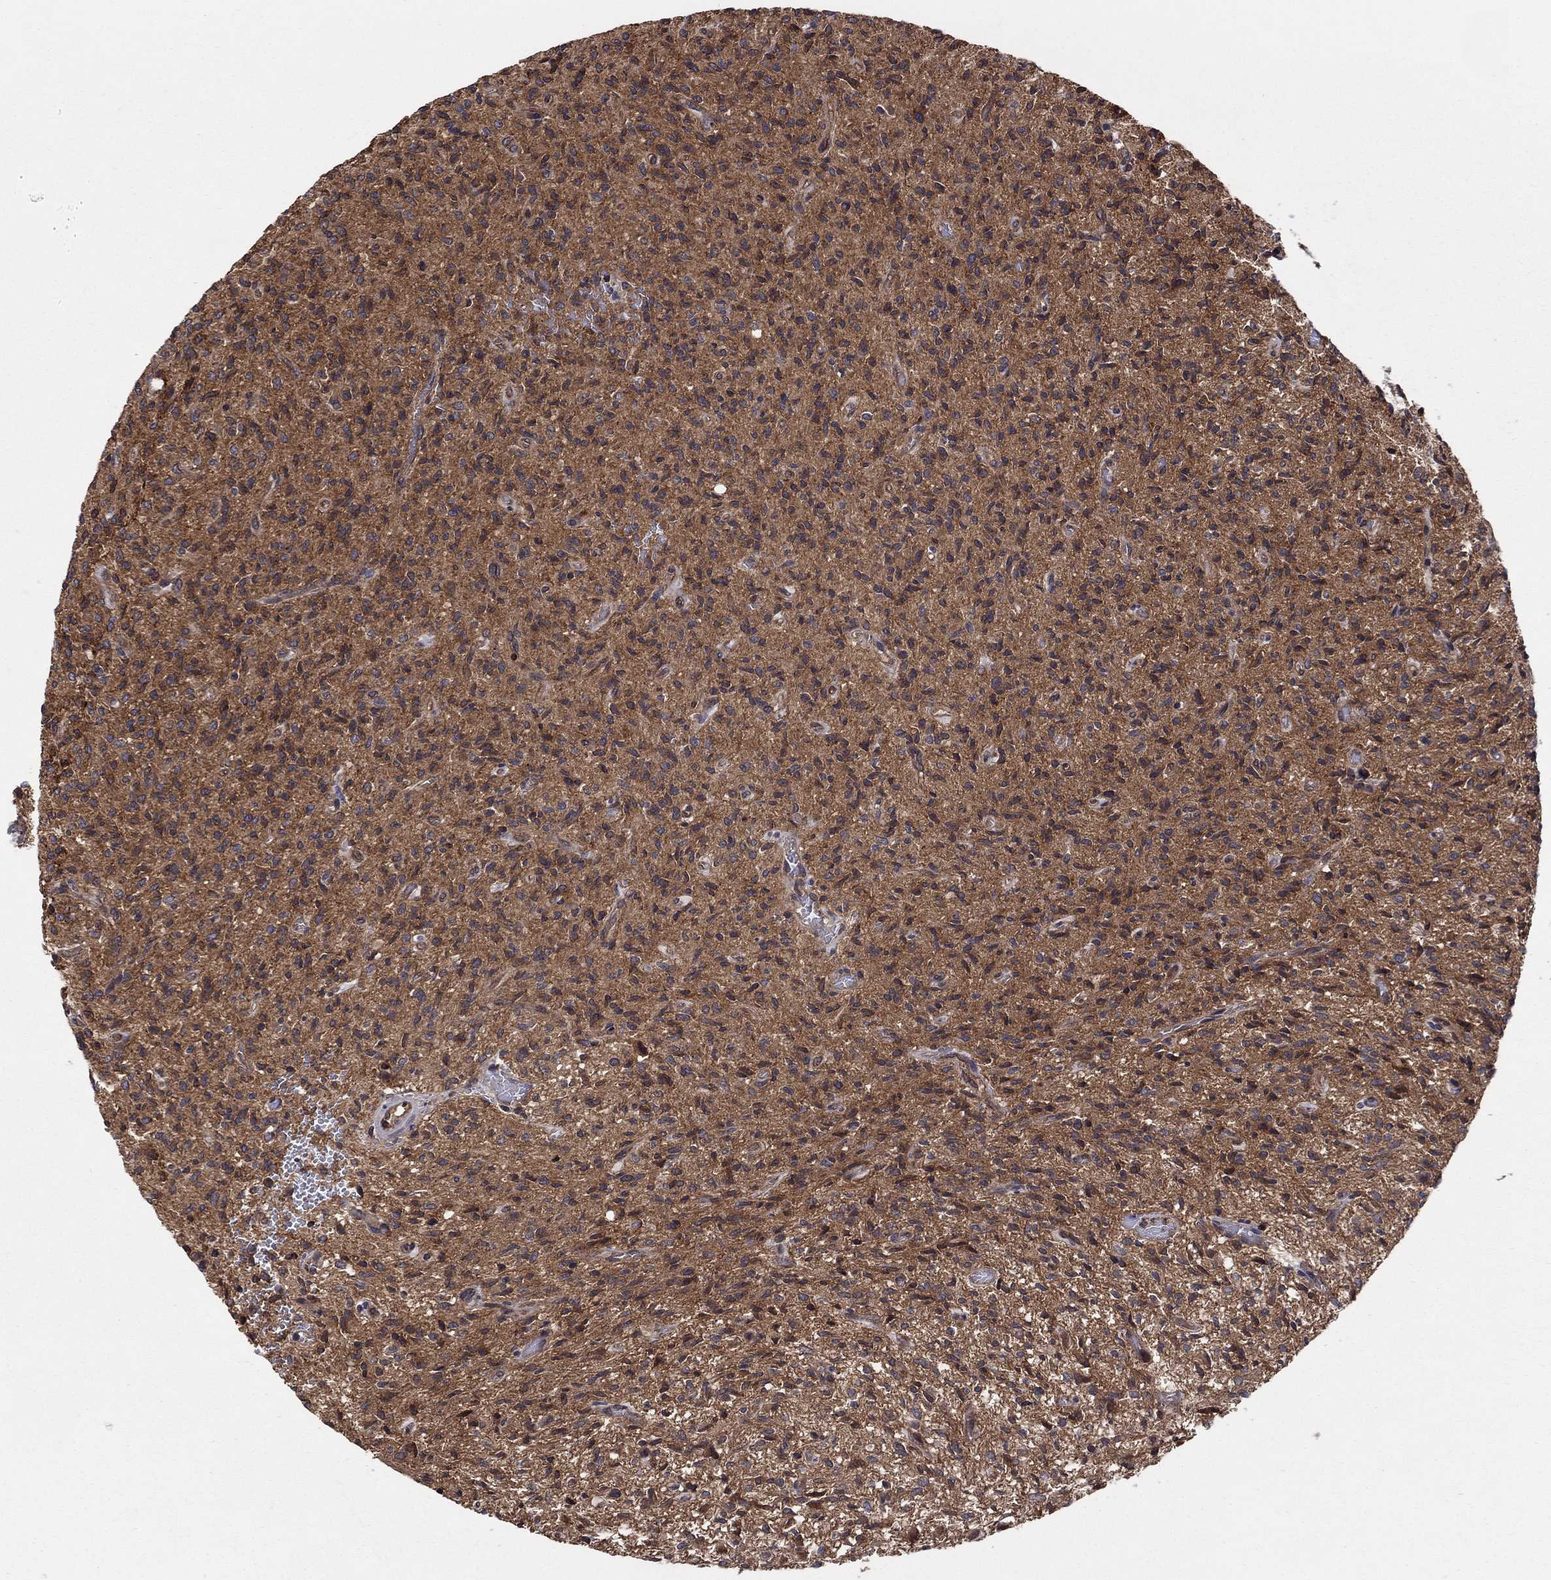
{"staining": {"intensity": "negative", "quantity": "none", "location": "none"}, "tissue": "glioma", "cell_type": "Tumor cells", "image_type": "cancer", "snomed": [{"axis": "morphology", "description": "Glioma, malignant, High grade"}, {"axis": "topography", "description": "Brain"}], "caption": "IHC histopathology image of neoplastic tissue: glioma stained with DAB (3,3'-diaminobenzidine) shows no significant protein positivity in tumor cells.", "gene": "BMERB1", "patient": {"sex": "male", "age": 64}}